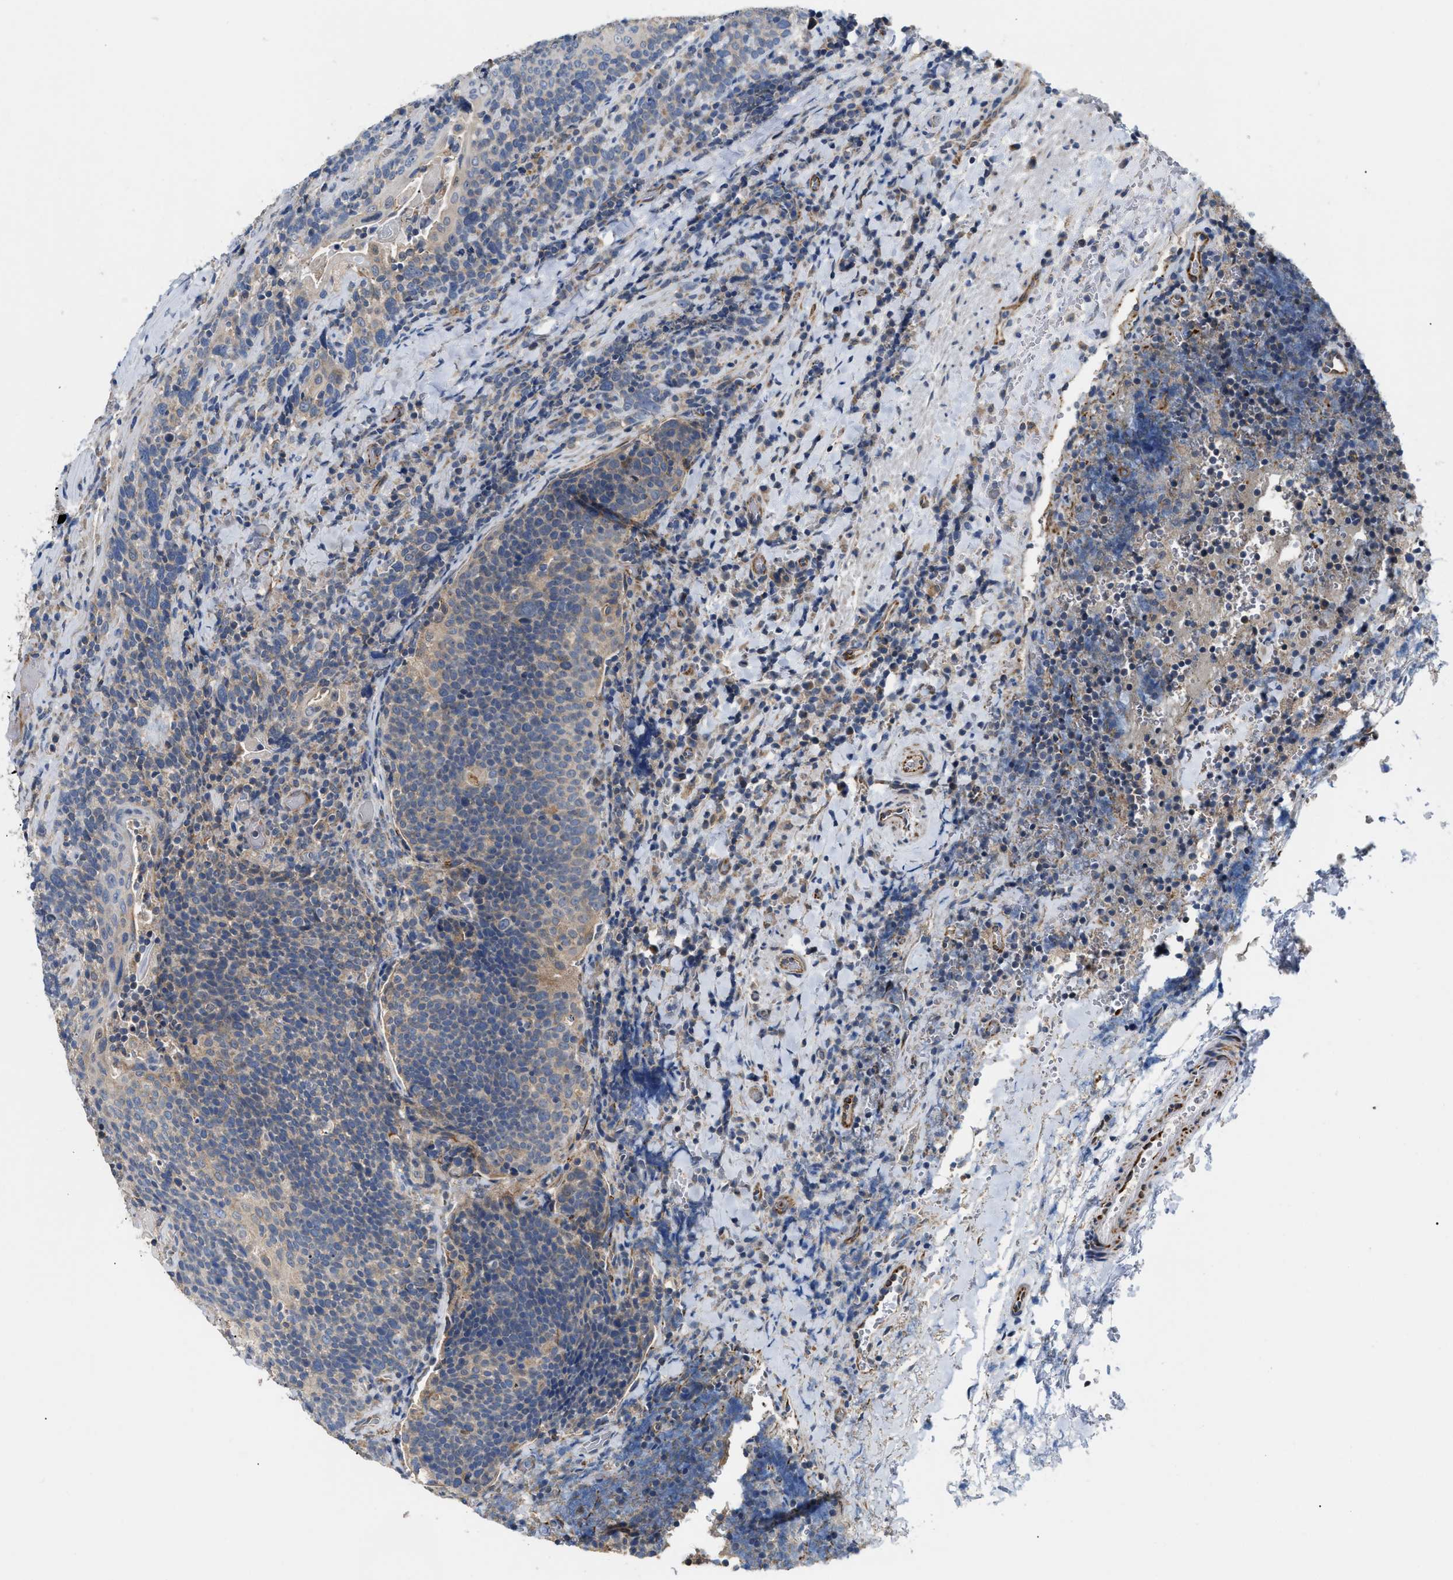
{"staining": {"intensity": "weak", "quantity": ">75%", "location": "cytoplasmic/membranous"}, "tissue": "head and neck cancer", "cell_type": "Tumor cells", "image_type": "cancer", "snomed": [{"axis": "morphology", "description": "Squamous cell carcinoma, NOS"}, {"axis": "morphology", "description": "Squamous cell carcinoma, metastatic, NOS"}, {"axis": "topography", "description": "Lymph node"}, {"axis": "topography", "description": "Head-Neck"}], "caption": "An image showing weak cytoplasmic/membranous staining in about >75% of tumor cells in metastatic squamous cell carcinoma (head and neck), as visualized by brown immunohistochemical staining.", "gene": "DHX58", "patient": {"sex": "male", "age": 62}}